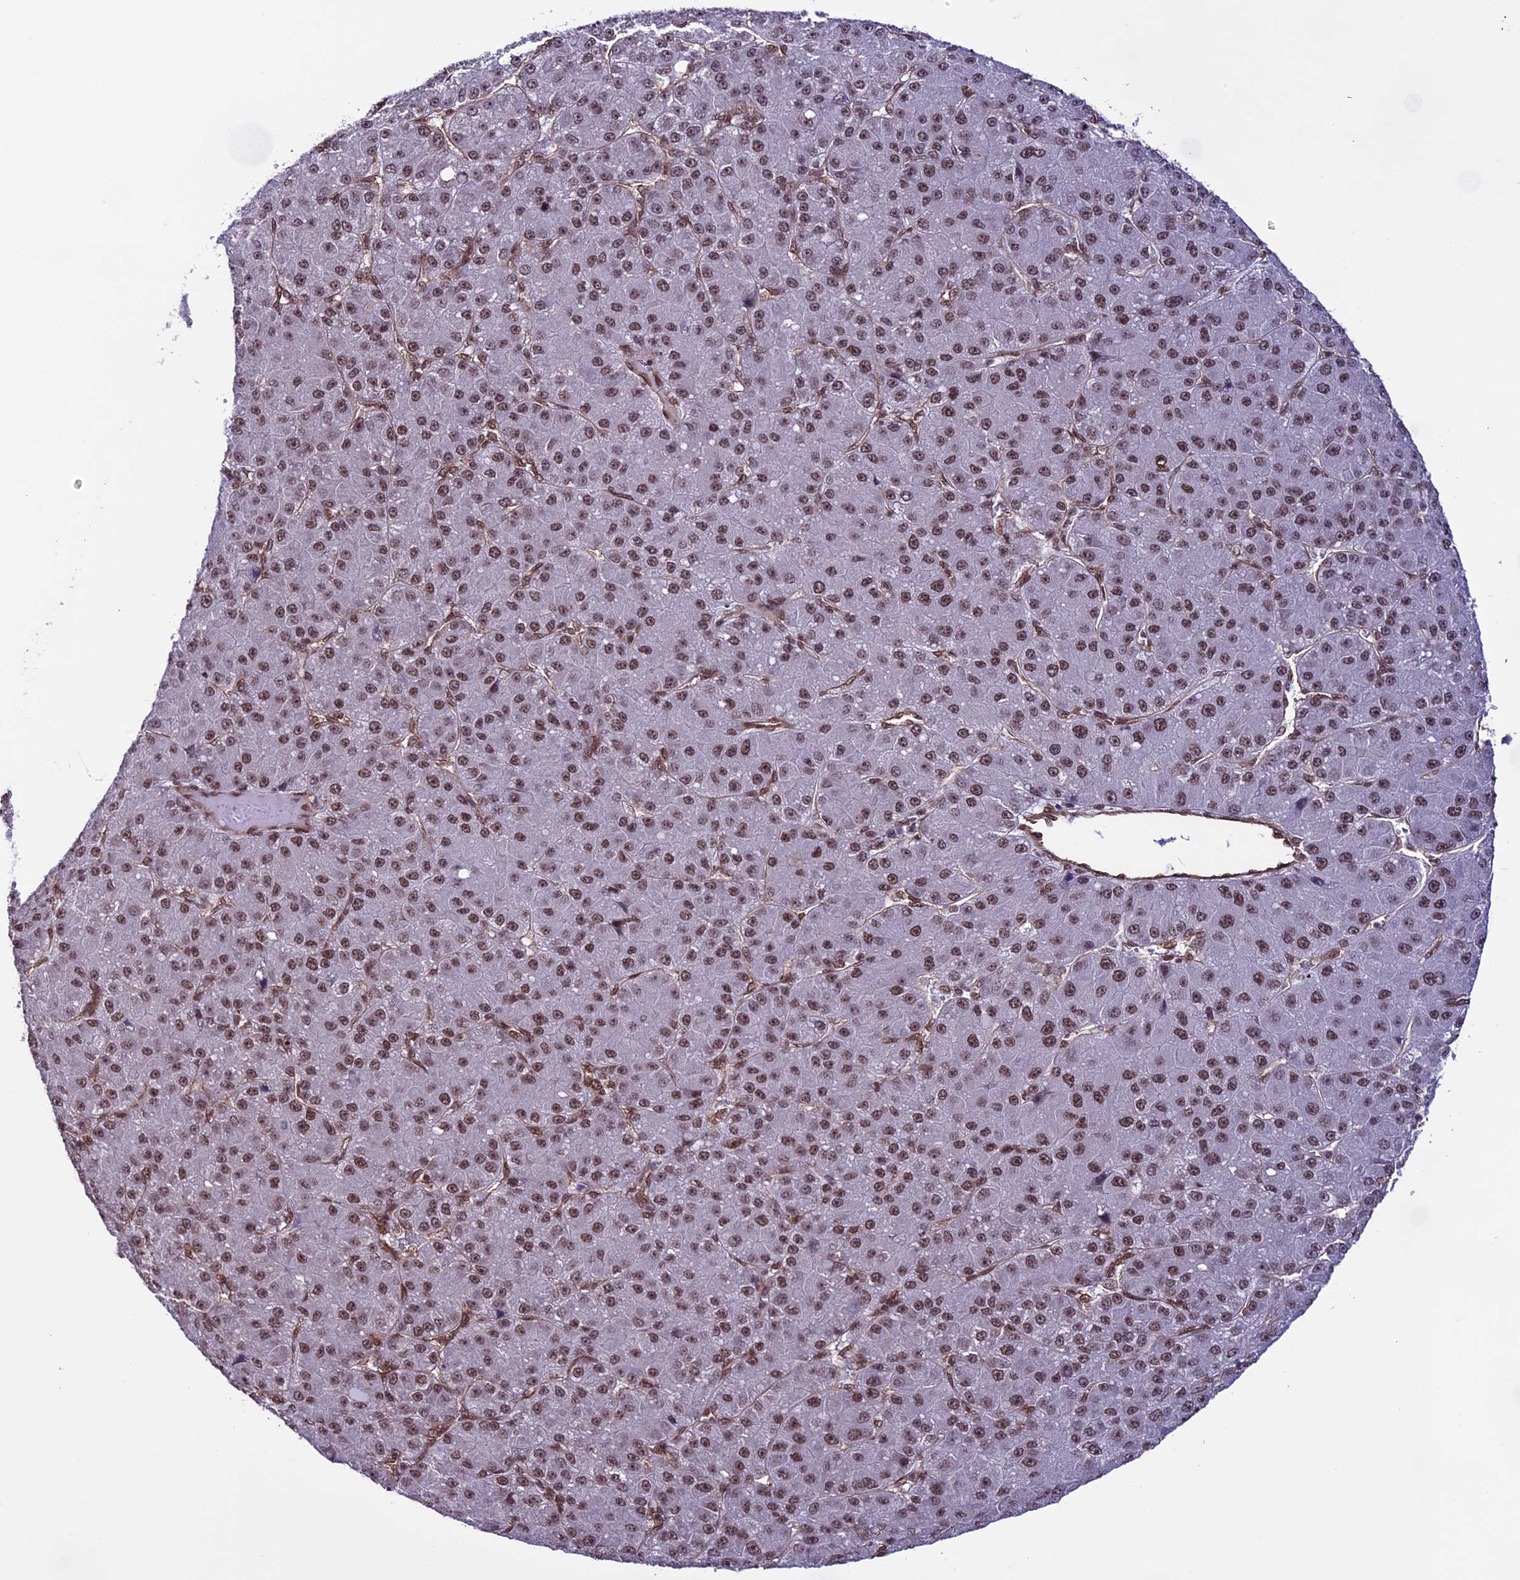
{"staining": {"intensity": "moderate", "quantity": ">75%", "location": "nuclear"}, "tissue": "liver cancer", "cell_type": "Tumor cells", "image_type": "cancer", "snomed": [{"axis": "morphology", "description": "Carcinoma, Hepatocellular, NOS"}, {"axis": "topography", "description": "Liver"}], "caption": "A histopathology image of liver cancer stained for a protein displays moderate nuclear brown staining in tumor cells.", "gene": "MPHOSPH8", "patient": {"sex": "male", "age": 67}}